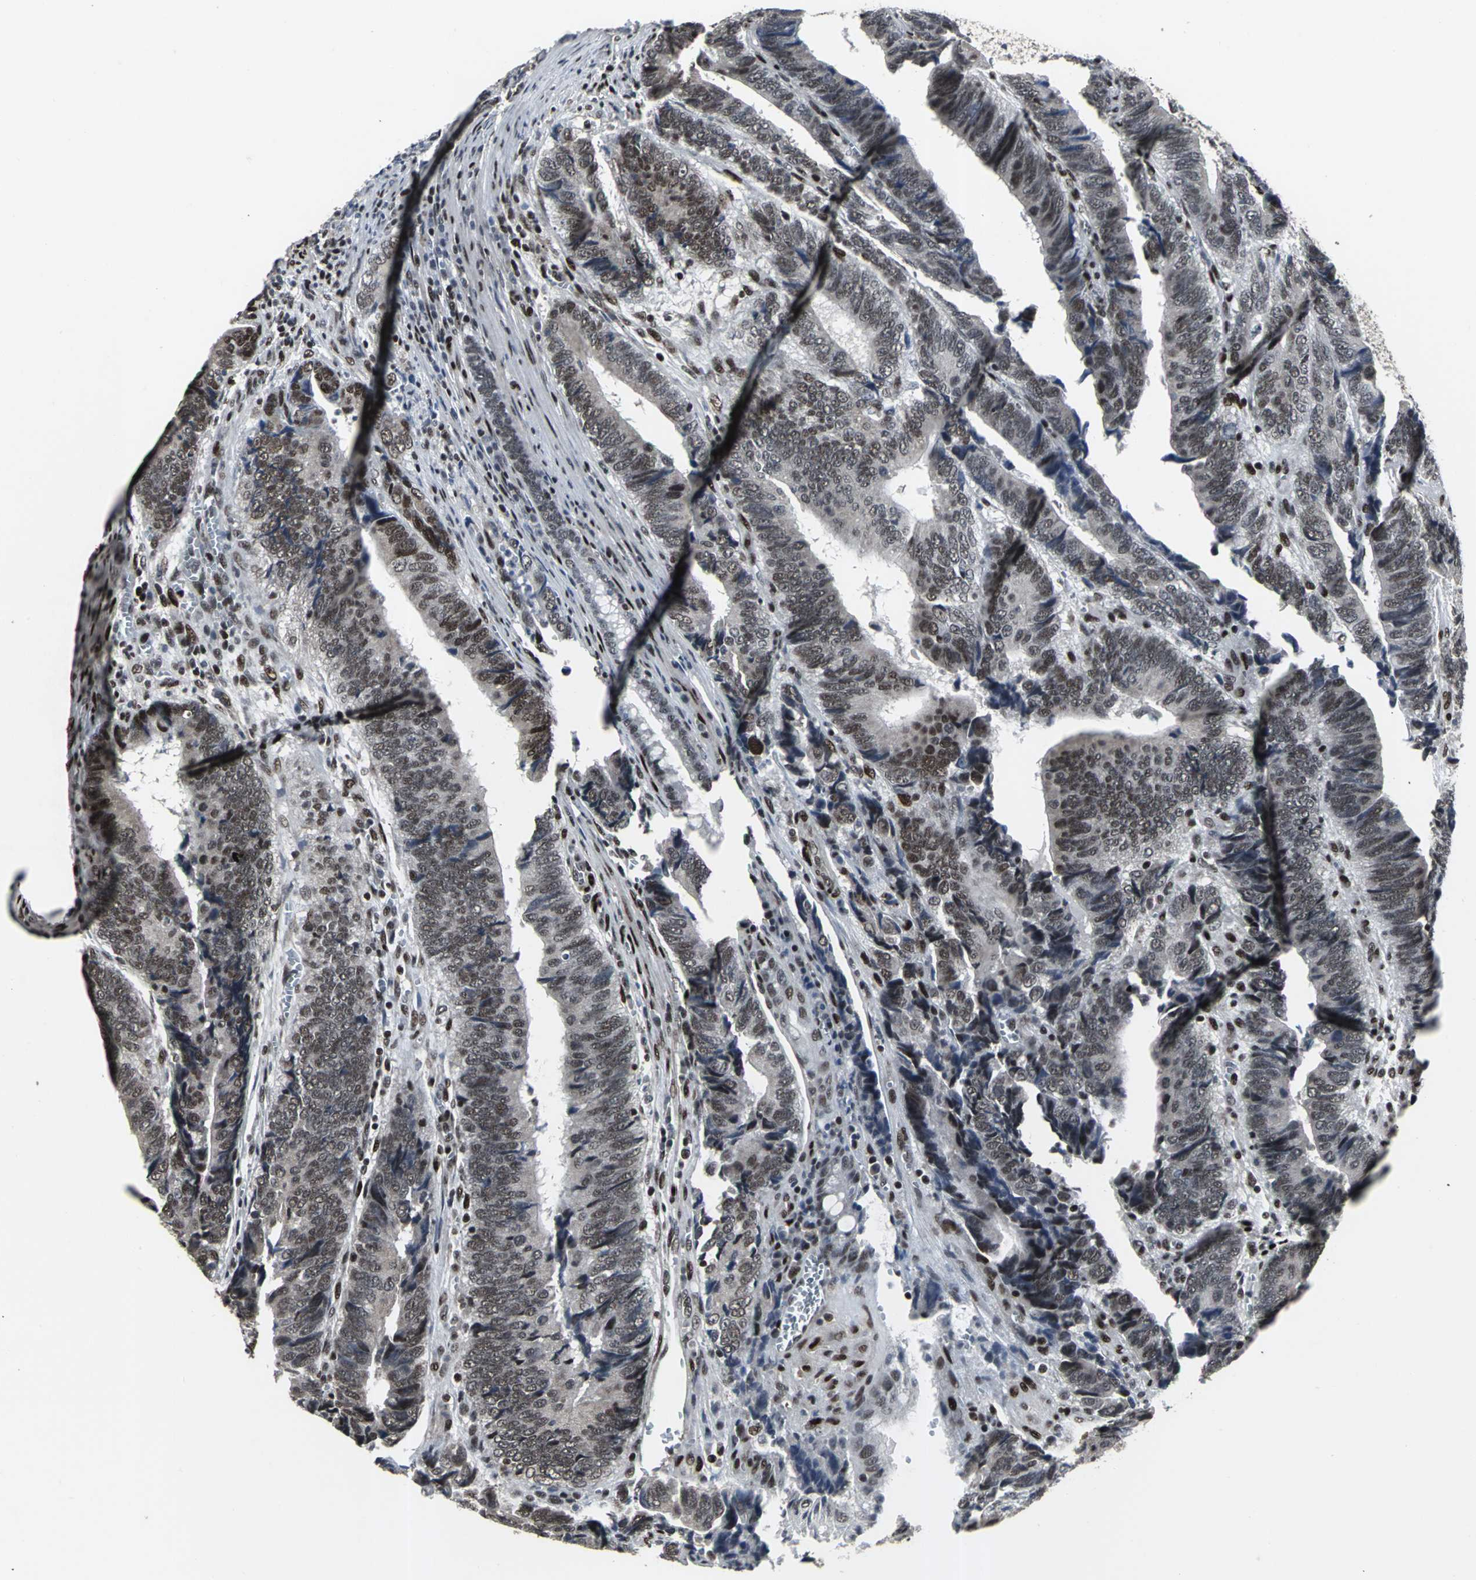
{"staining": {"intensity": "moderate", "quantity": "25%-75%", "location": "nuclear"}, "tissue": "colorectal cancer", "cell_type": "Tumor cells", "image_type": "cancer", "snomed": [{"axis": "morphology", "description": "Adenocarcinoma, NOS"}, {"axis": "topography", "description": "Colon"}], "caption": "Colorectal cancer was stained to show a protein in brown. There is medium levels of moderate nuclear positivity in approximately 25%-75% of tumor cells.", "gene": "SRF", "patient": {"sex": "male", "age": 72}}